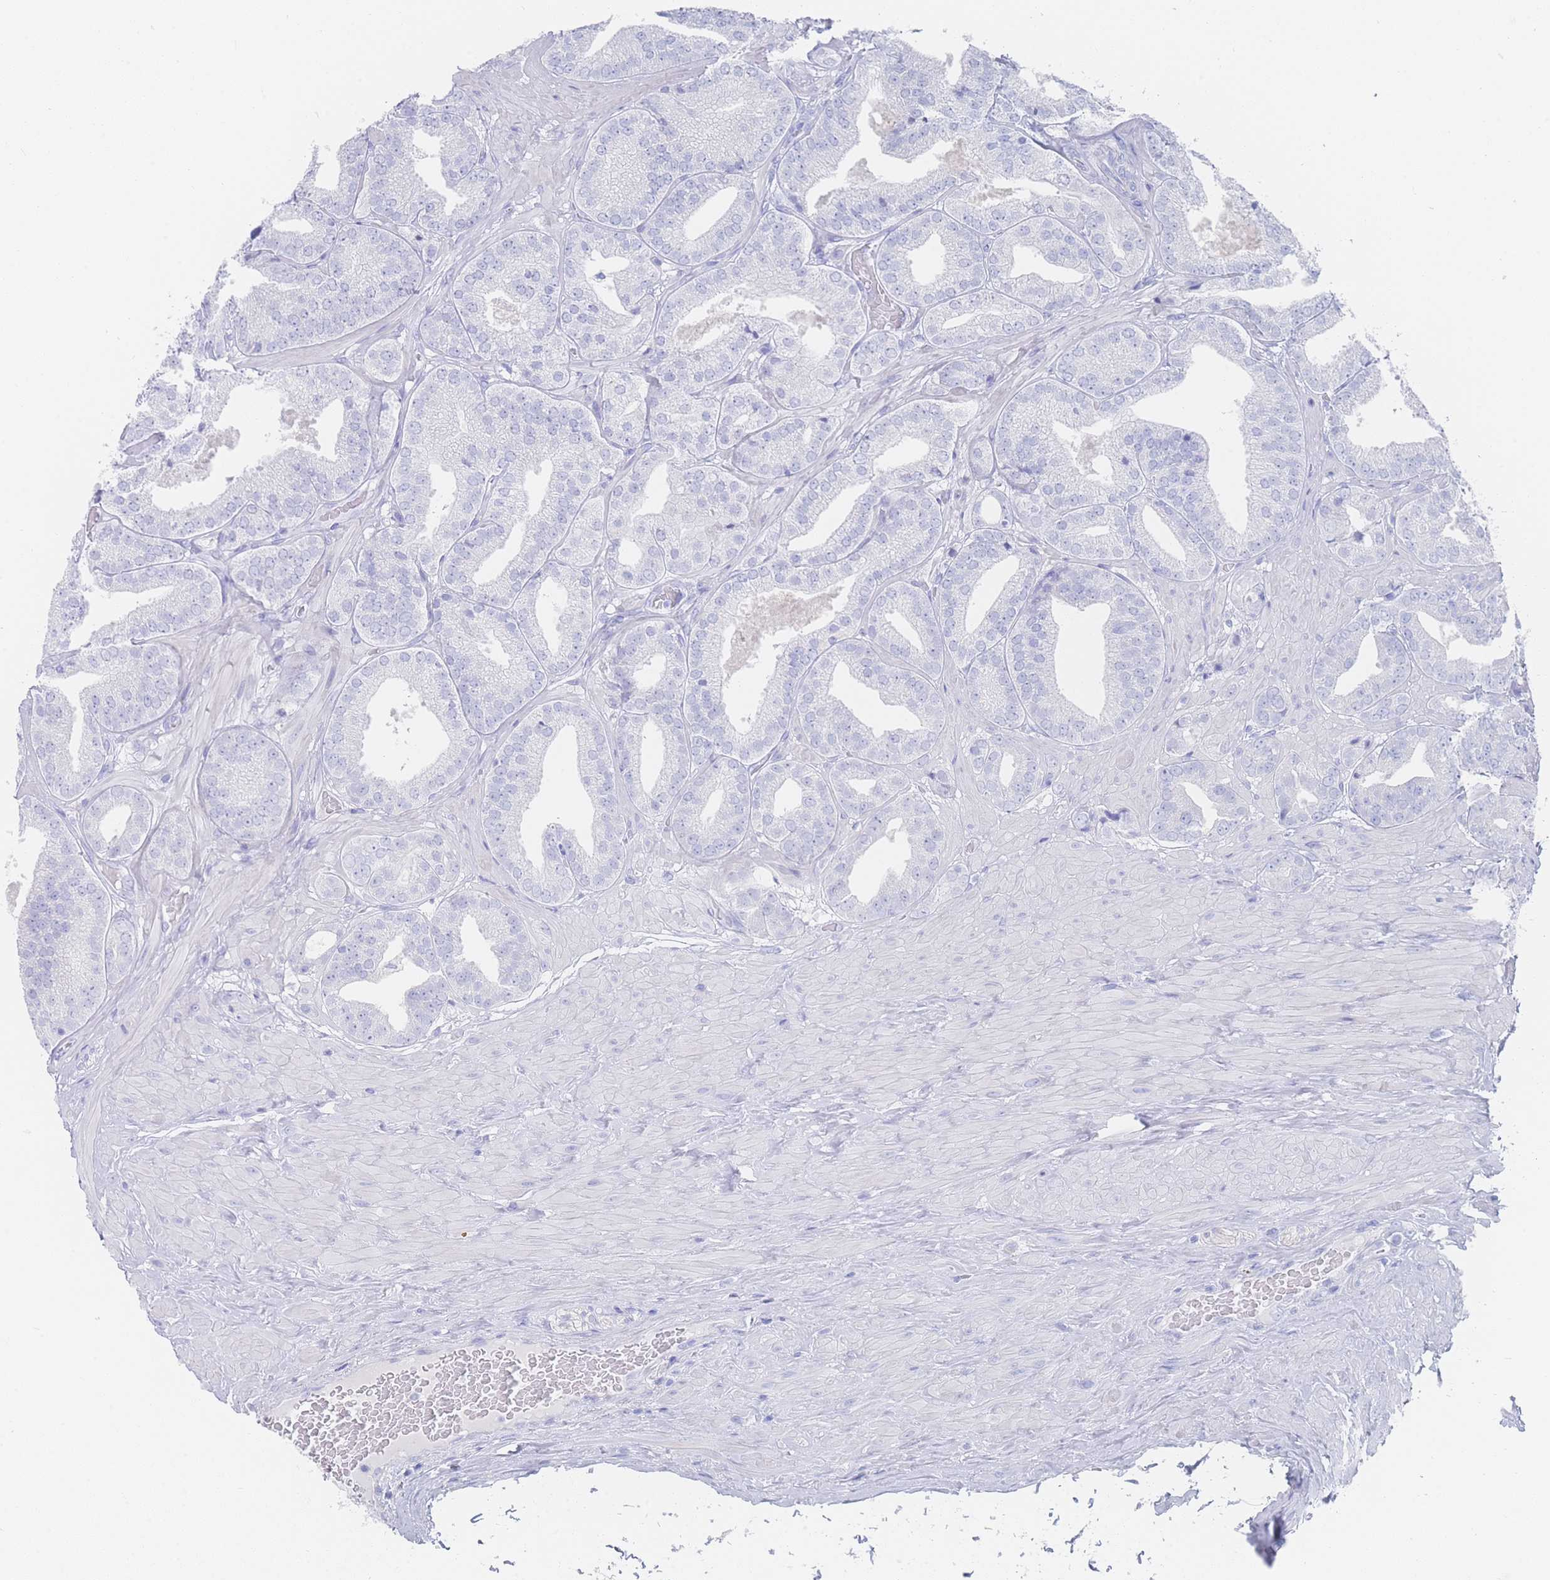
{"staining": {"intensity": "negative", "quantity": "none", "location": "none"}, "tissue": "prostate cancer", "cell_type": "Tumor cells", "image_type": "cancer", "snomed": [{"axis": "morphology", "description": "Adenocarcinoma, High grade"}, {"axis": "topography", "description": "Prostate"}], "caption": "A micrograph of prostate high-grade adenocarcinoma stained for a protein displays no brown staining in tumor cells. (DAB (3,3'-diaminobenzidine) IHC with hematoxylin counter stain).", "gene": "LRRC37A", "patient": {"sex": "male", "age": 63}}